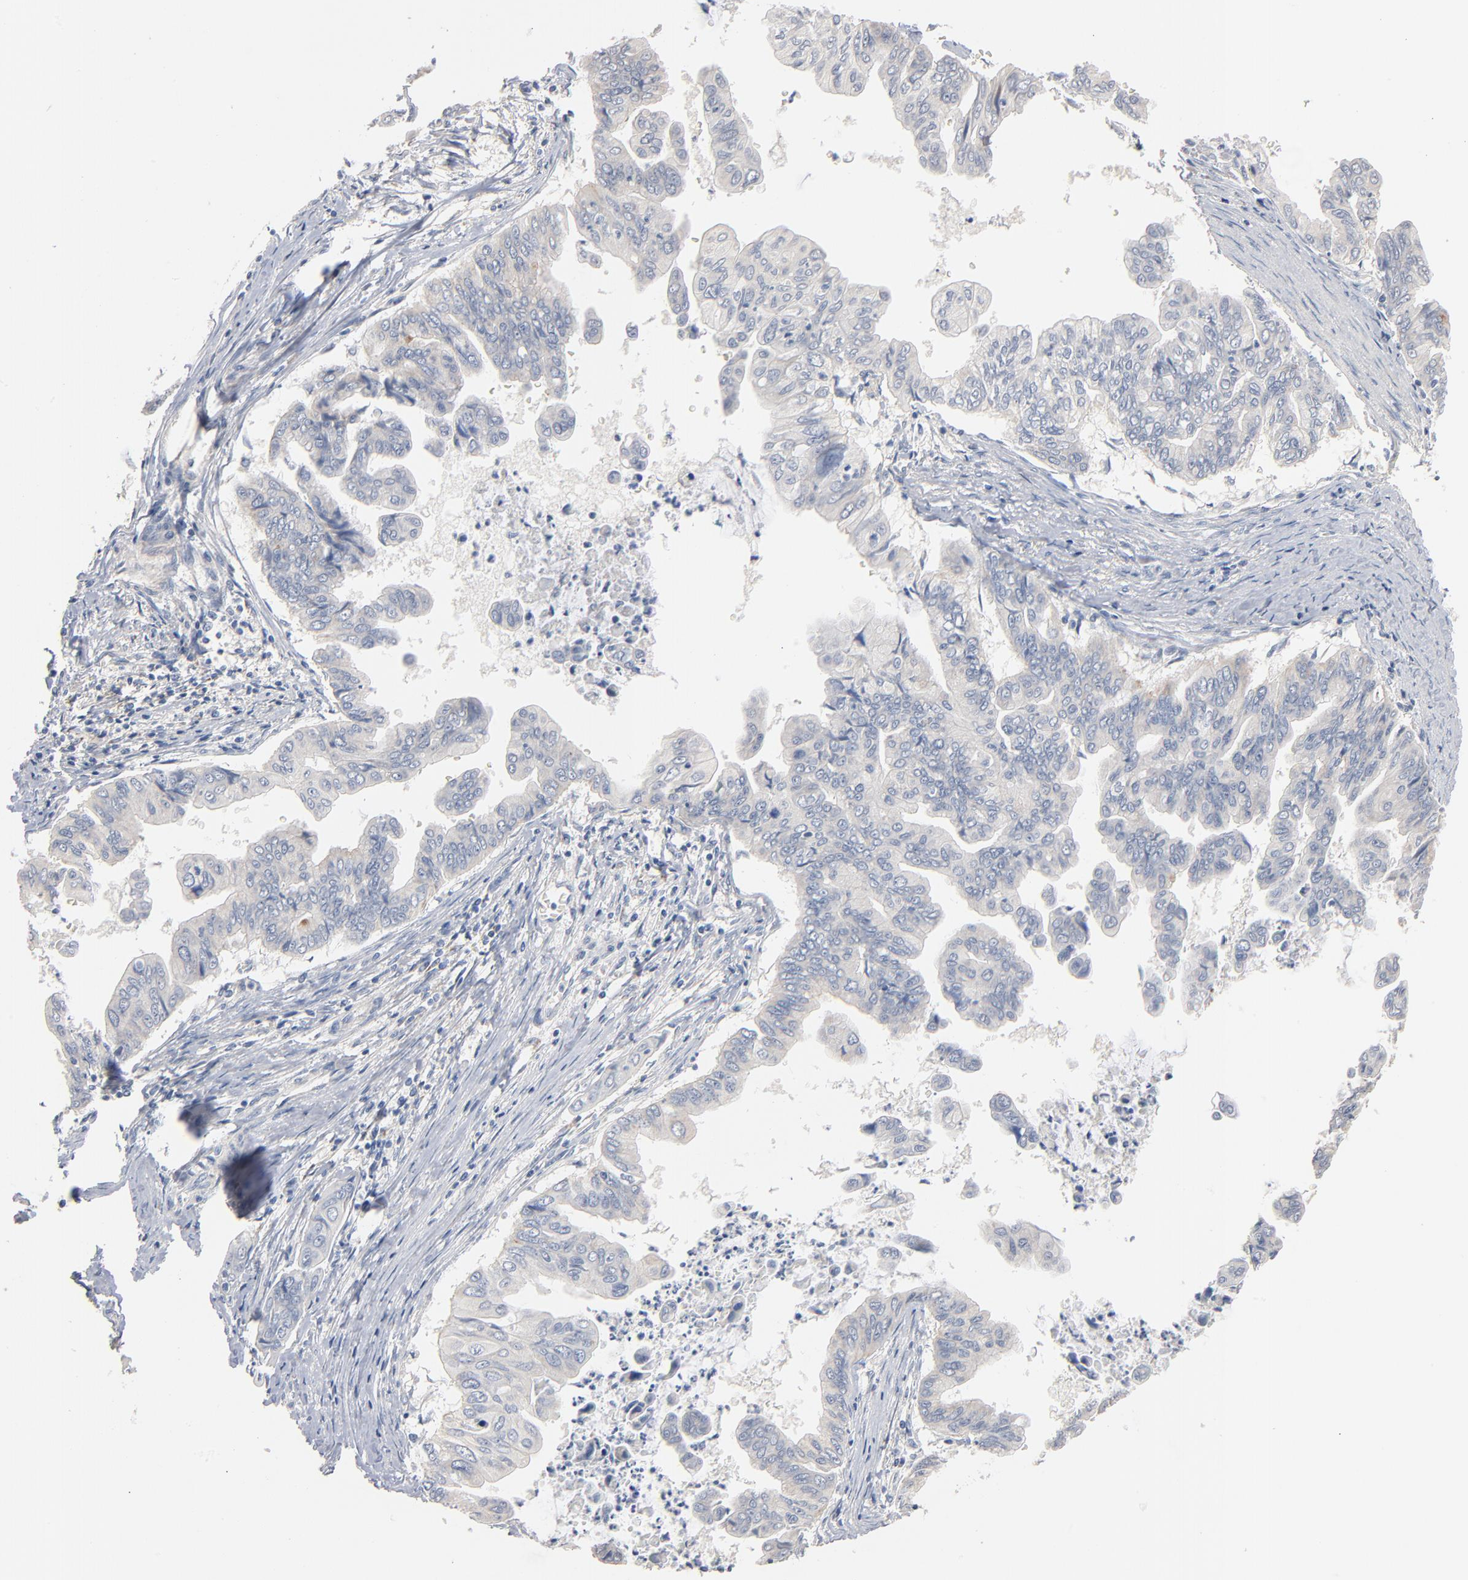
{"staining": {"intensity": "negative", "quantity": "none", "location": "none"}, "tissue": "stomach cancer", "cell_type": "Tumor cells", "image_type": "cancer", "snomed": [{"axis": "morphology", "description": "Adenocarcinoma, NOS"}, {"axis": "topography", "description": "Stomach, upper"}], "caption": "Immunohistochemical staining of human stomach cancer (adenocarcinoma) displays no significant positivity in tumor cells. (DAB immunohistochemistry (IHC) with hematoxylin counter stain).", "gene": "ZDHHC8", "patient": {"sex": "male", "age": 80}}